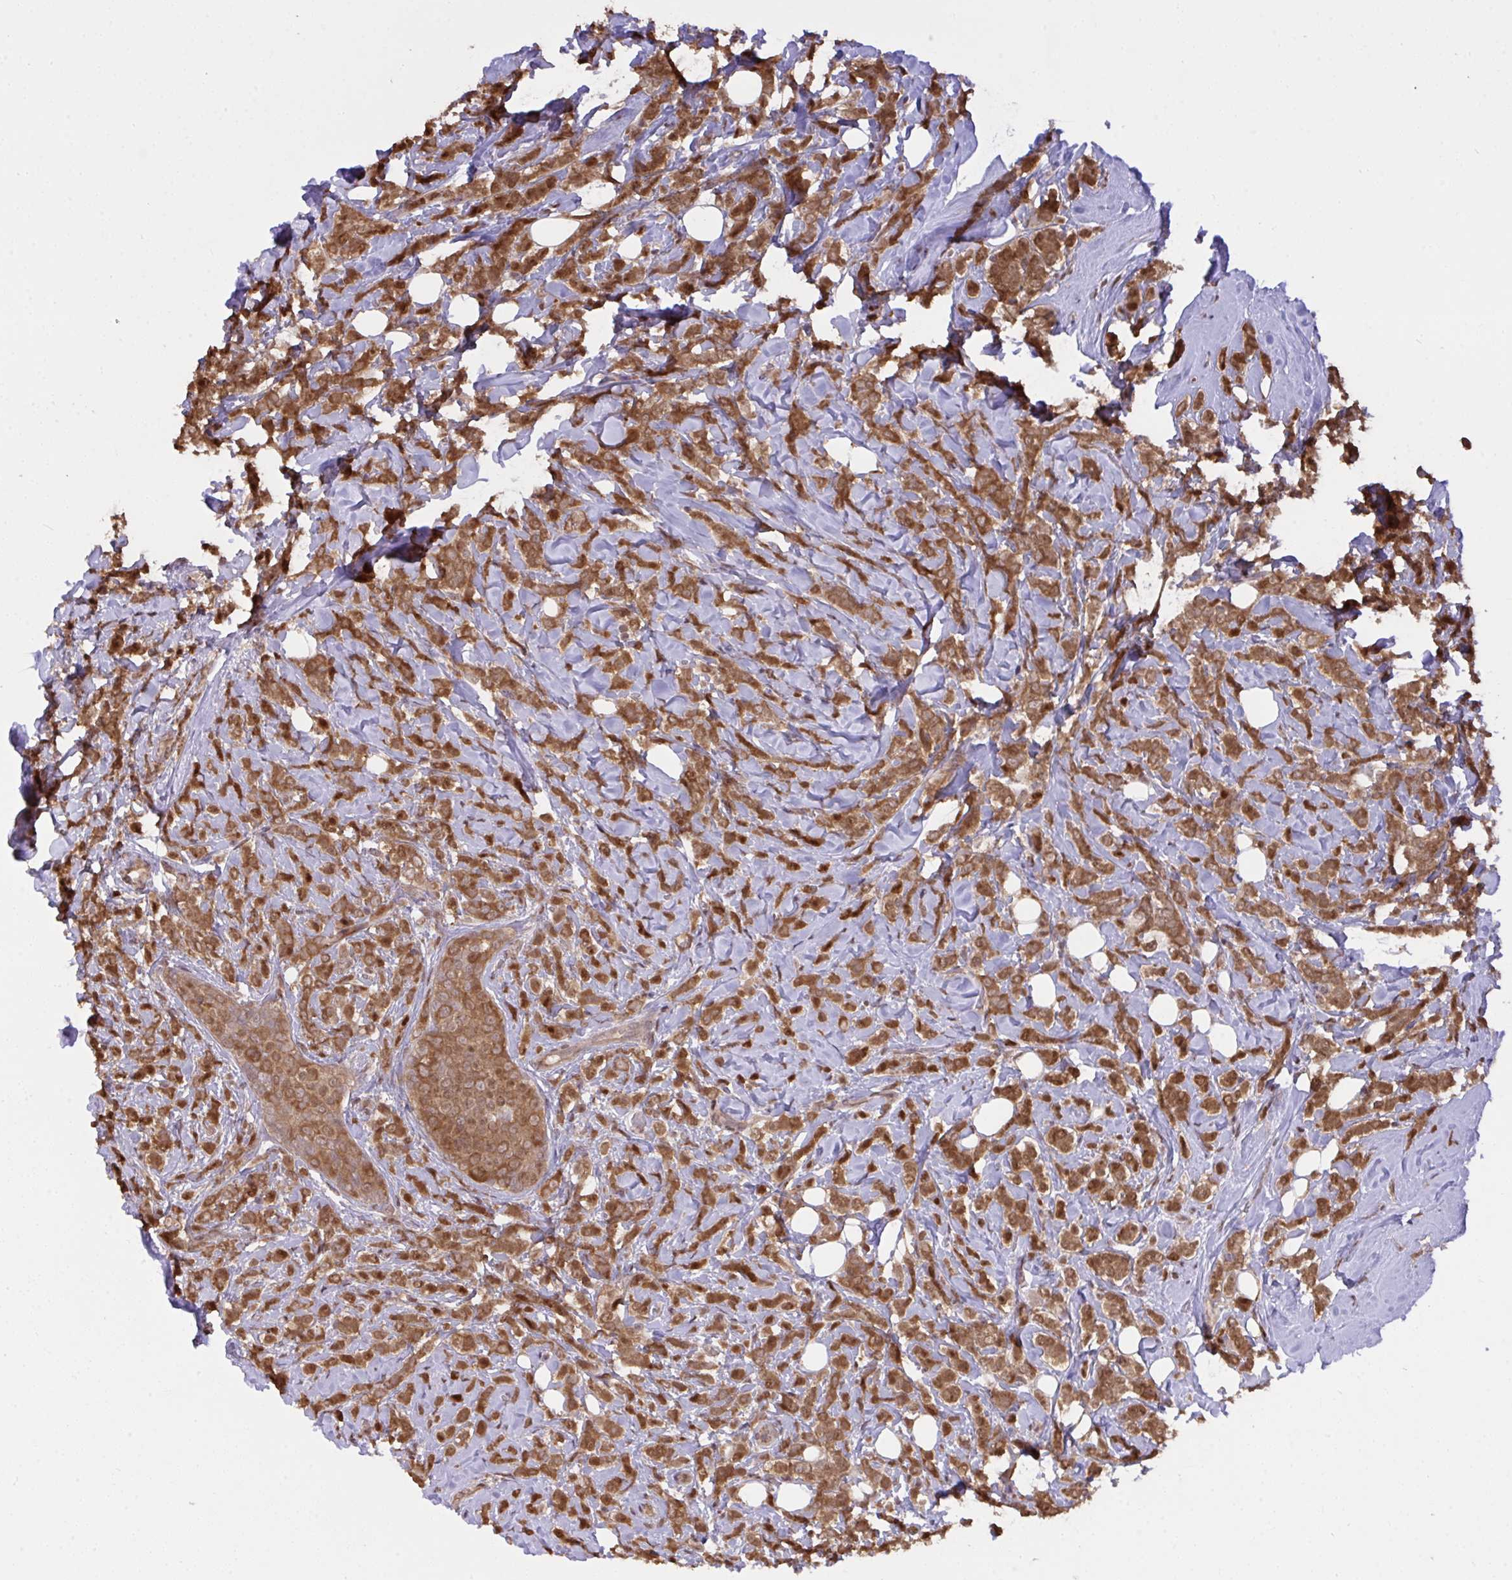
{"staining": {"intensity": "strong", "quantity": ">75%", "location": "cytoplasmic/membranous"}, "tissue": "breast cancer", "cell_type": "Tumor cells", "image_type": "cancer", "snomed": [{"axis": "morphology", "description": "Lobular carcinoma"}, {"axis": "topography", "description": "Breast"}], "caption": "Tumor cells reveal high levels of strong cytoplasmic/membranous staining in approximately >75% of cells in breast cancer (lobular carcinoma). The staining was performed using DAB (3,3'-diaminobenzidine), with brown indicating positive protein expression. Nuclei are stained blue with hematoxylin.", "gene": "C12orf57", "patient": {"sex": "female", "age": 49}}